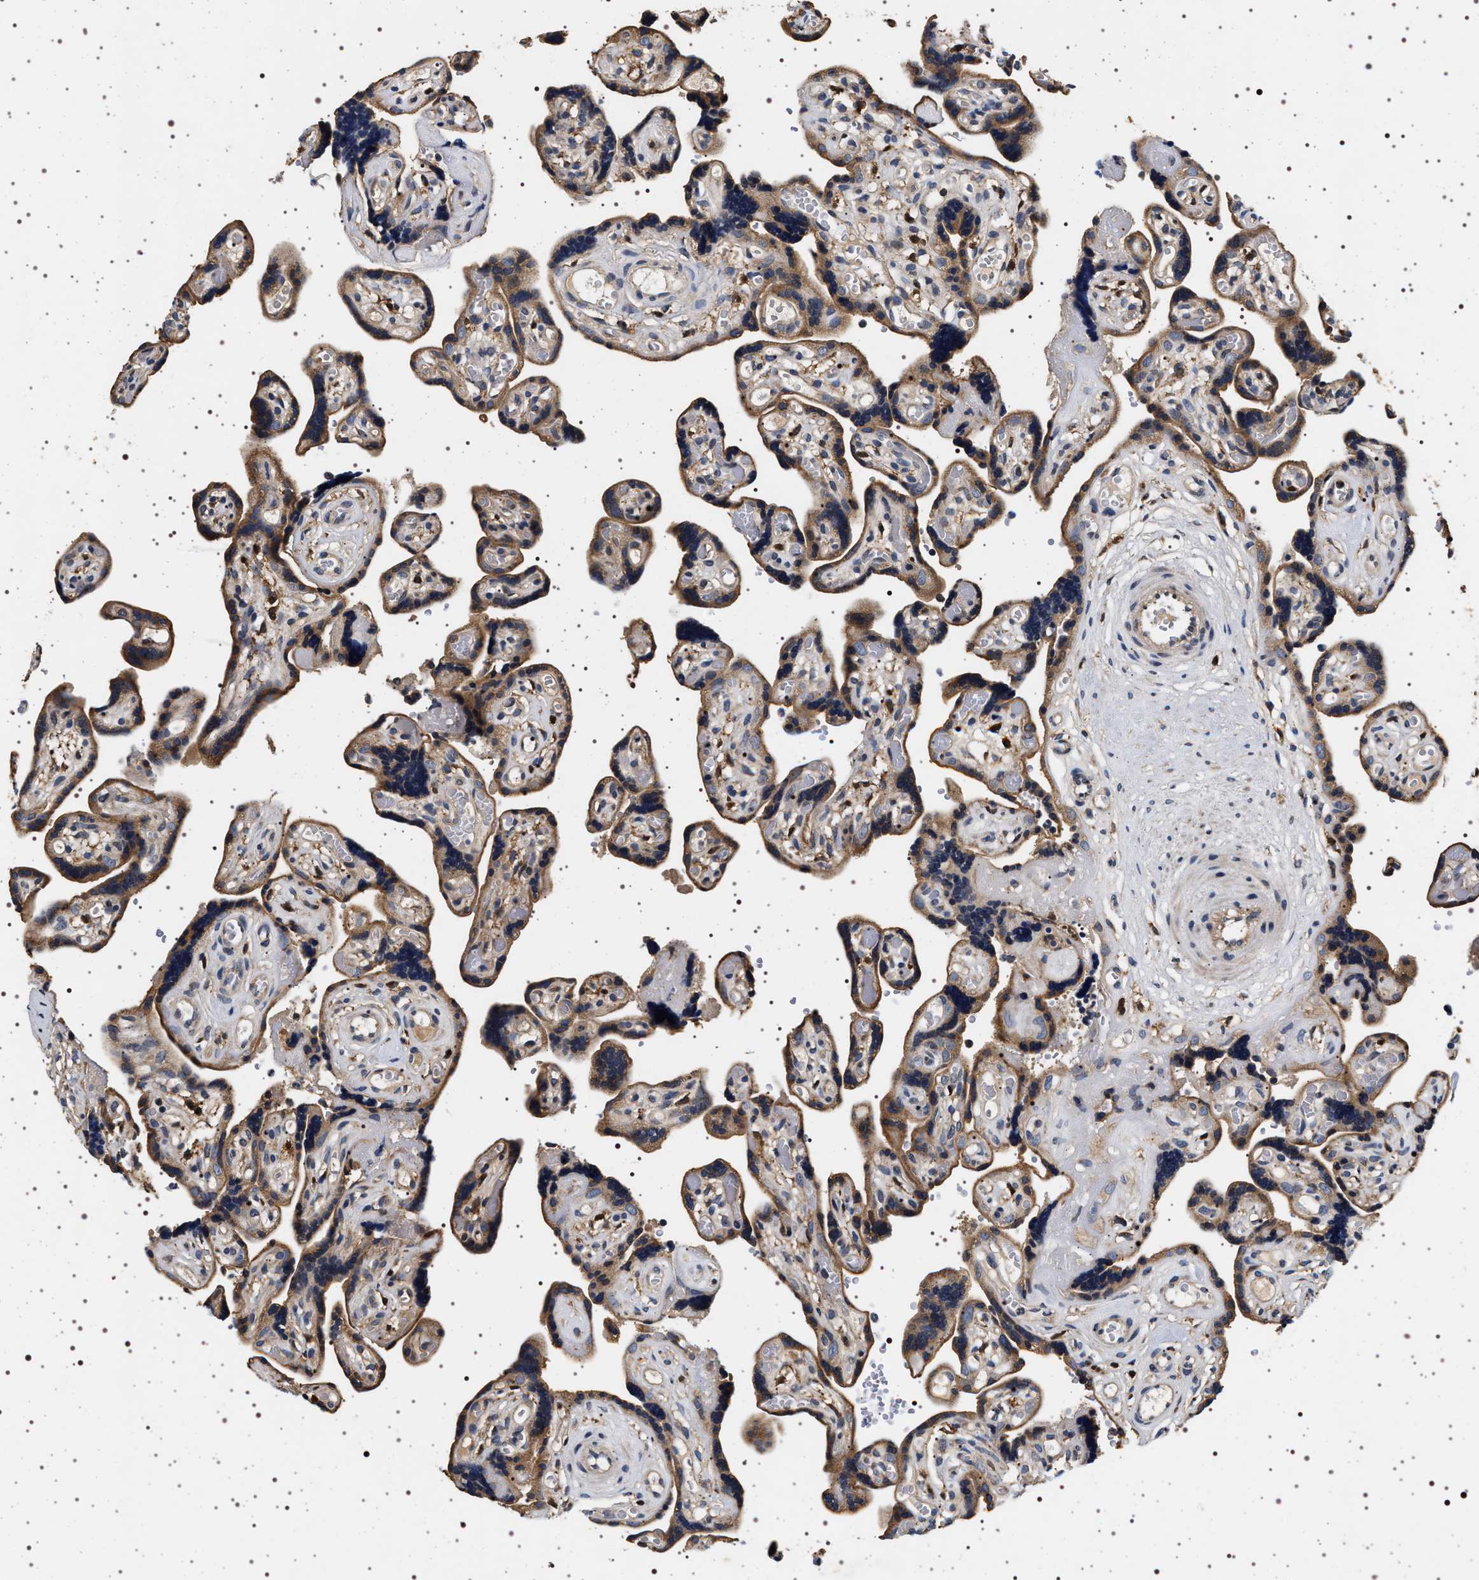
{"staining": {"intensity": "moderate", "quantity": ">75%", "location": "cytoplasmic/membranous"}, "tissue": "placenta", "cell_type": "Decidual cells", "image_type": "normal", "snomed": [{"axis": "morphology", "description": "Normal tissue, NOS"}, {"axis": "topography", "description": "Placenta"}], "caption": "Immunohistochemistry micrograph of unremarkable placenta stained for a protein (brown), which reveals medium levels of moderate cytoplasmic/membranous expression in about >75% of decidual cells.", "gene": "DCBLD2", "patient": {"sex": "female", "age": 30}}